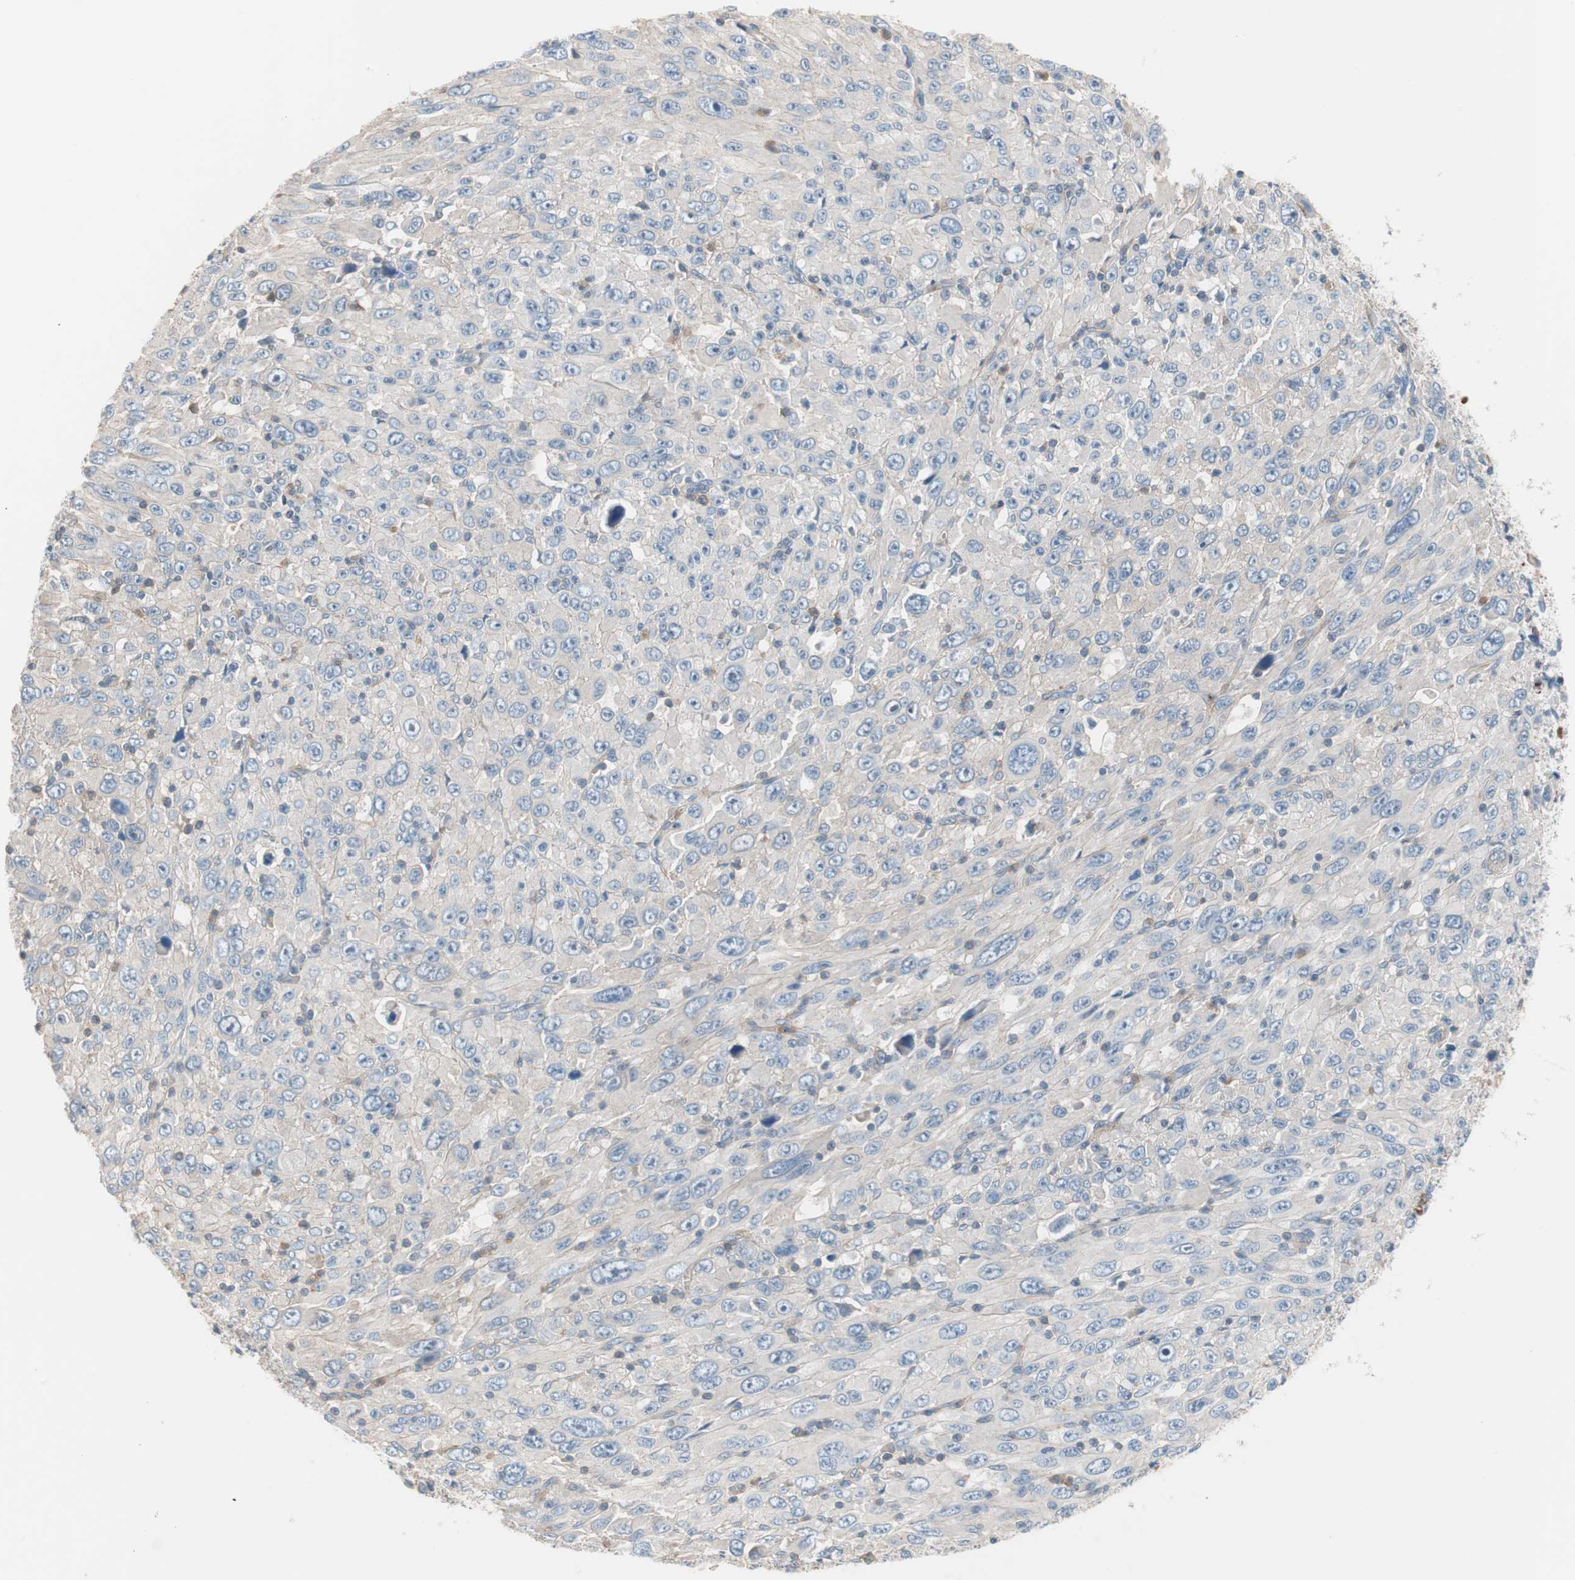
{"staining": {"intensity": "negative", "quantity": "none", "location": "none"}, "tissue": "melanoma", "cell_type": "Tumor cells", "image_type": "cancer", "snomed": [{"axis": "morphology", "description": "Malignant melanoma, Metastatic site"}, {"axis": "topography", "description": "Skin"}], "caption": "Immunohistochemistry micrograph of neoplastic tissue: melanoma stained with DAB reveals no significant protein expression in tumor cells.", "gene": "GPR160", "patient": {"sex": "female", "age": 56}}